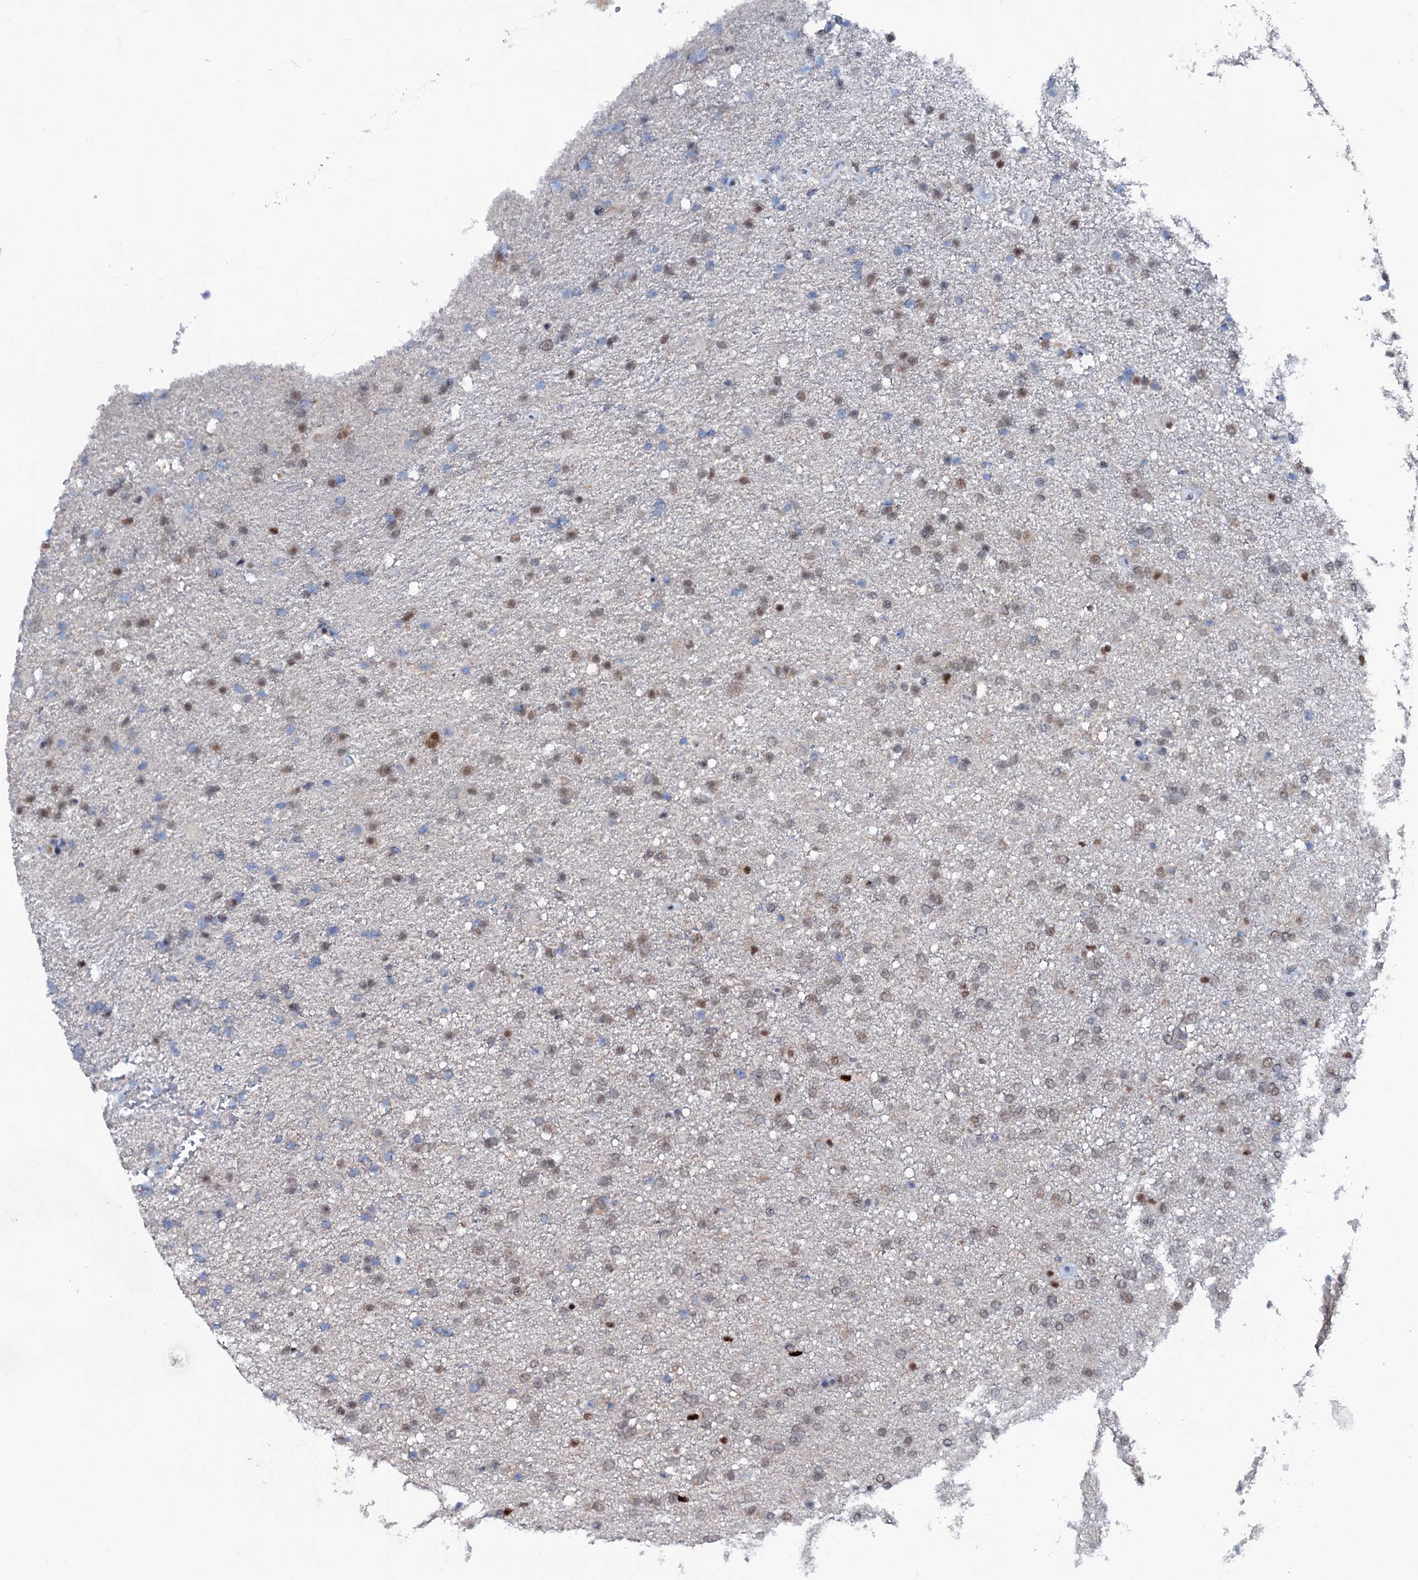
{"staining": {"intensity": "weak", "quantity": "25%-75%", "location": "nuclear"}, "tissue": "glioma", "cell_type": "Tumor cells", "image_type": "cancer", "snomed": [{"axis": "morphology", "description": "Glioma, malignant, High grade"}, {"axis": "topography", "description": "Brain"}], "caption": "Malignant glioma (high-grade) was stained to show a protein in brown. There is low levels of weak nuclear expression in approximately 25%-75% of tumor cells. The staining was performed using DAB (3,3'-diaminobenzidine) to visualize the protein expression in brown, while the nuclei were stained in blue with hematoxylin (Magnification: 20x).", "gene": "PSMD13", "patient": {"sex": "male", "age": 72}}